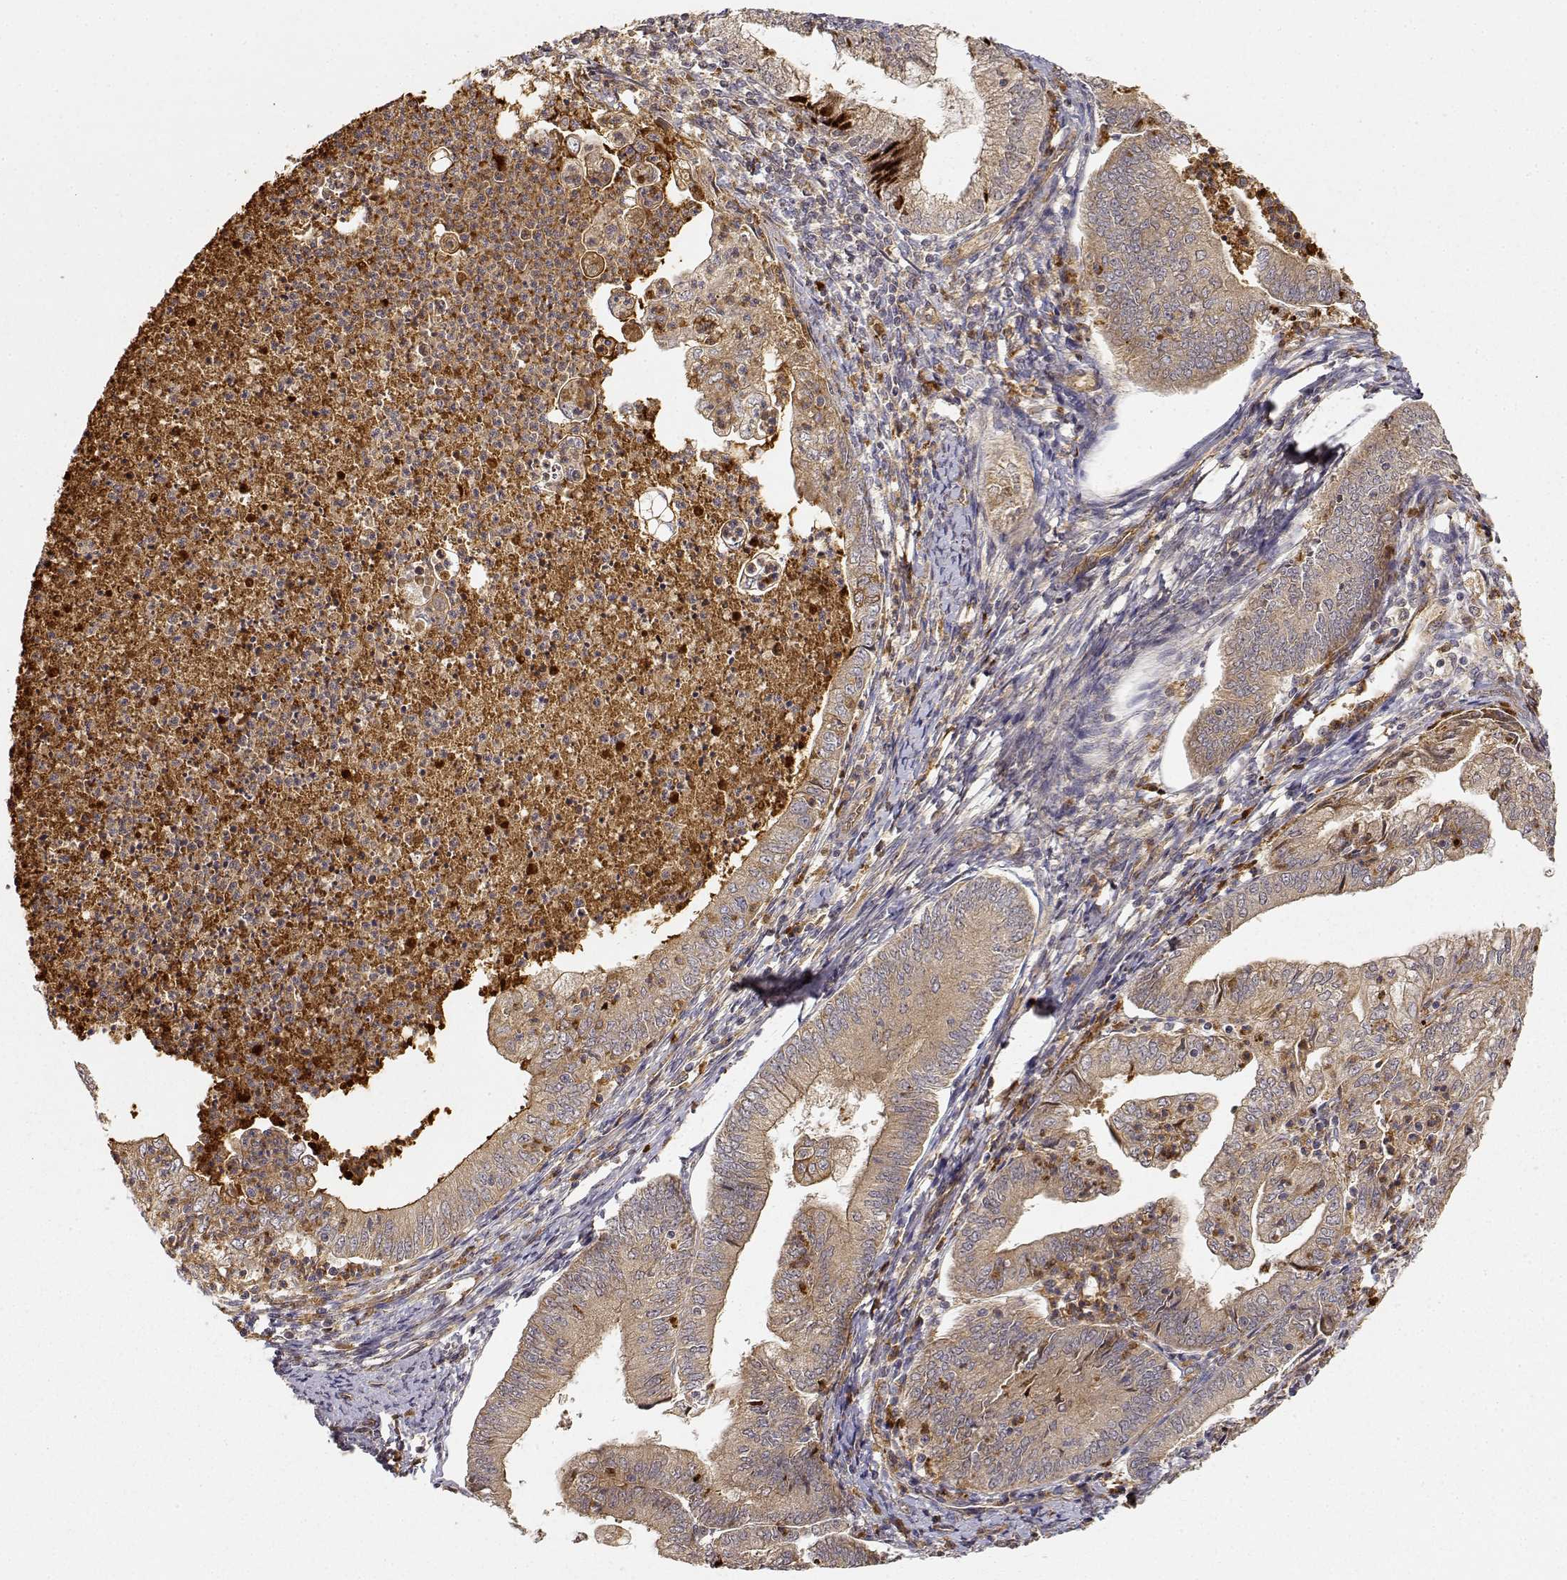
{"staining": {"intensity": "weak", "quantity": ">75%", "location": "cytoplasmic/membranous"}, "tissue": "endometrial cancer", "cell_type": "Tumor cells", "image_type": "cancer", "snomed": [{"axis": "morphology", "description": "Adenocarcinoma, NOS"}, {"axis": "topography", "description": "Endometrium"}], "caption": "A histopathology image of endometrial cancer (adenocarcinoma) stained for a protein demonstrates weak cytoplasmic/membranous brown staining in tumor cells. (Brightfield microscopy of DAB IHC at high magnification).", "gene": "CDK5RAP2", "patient": {"sex": "female", "age": 55}}